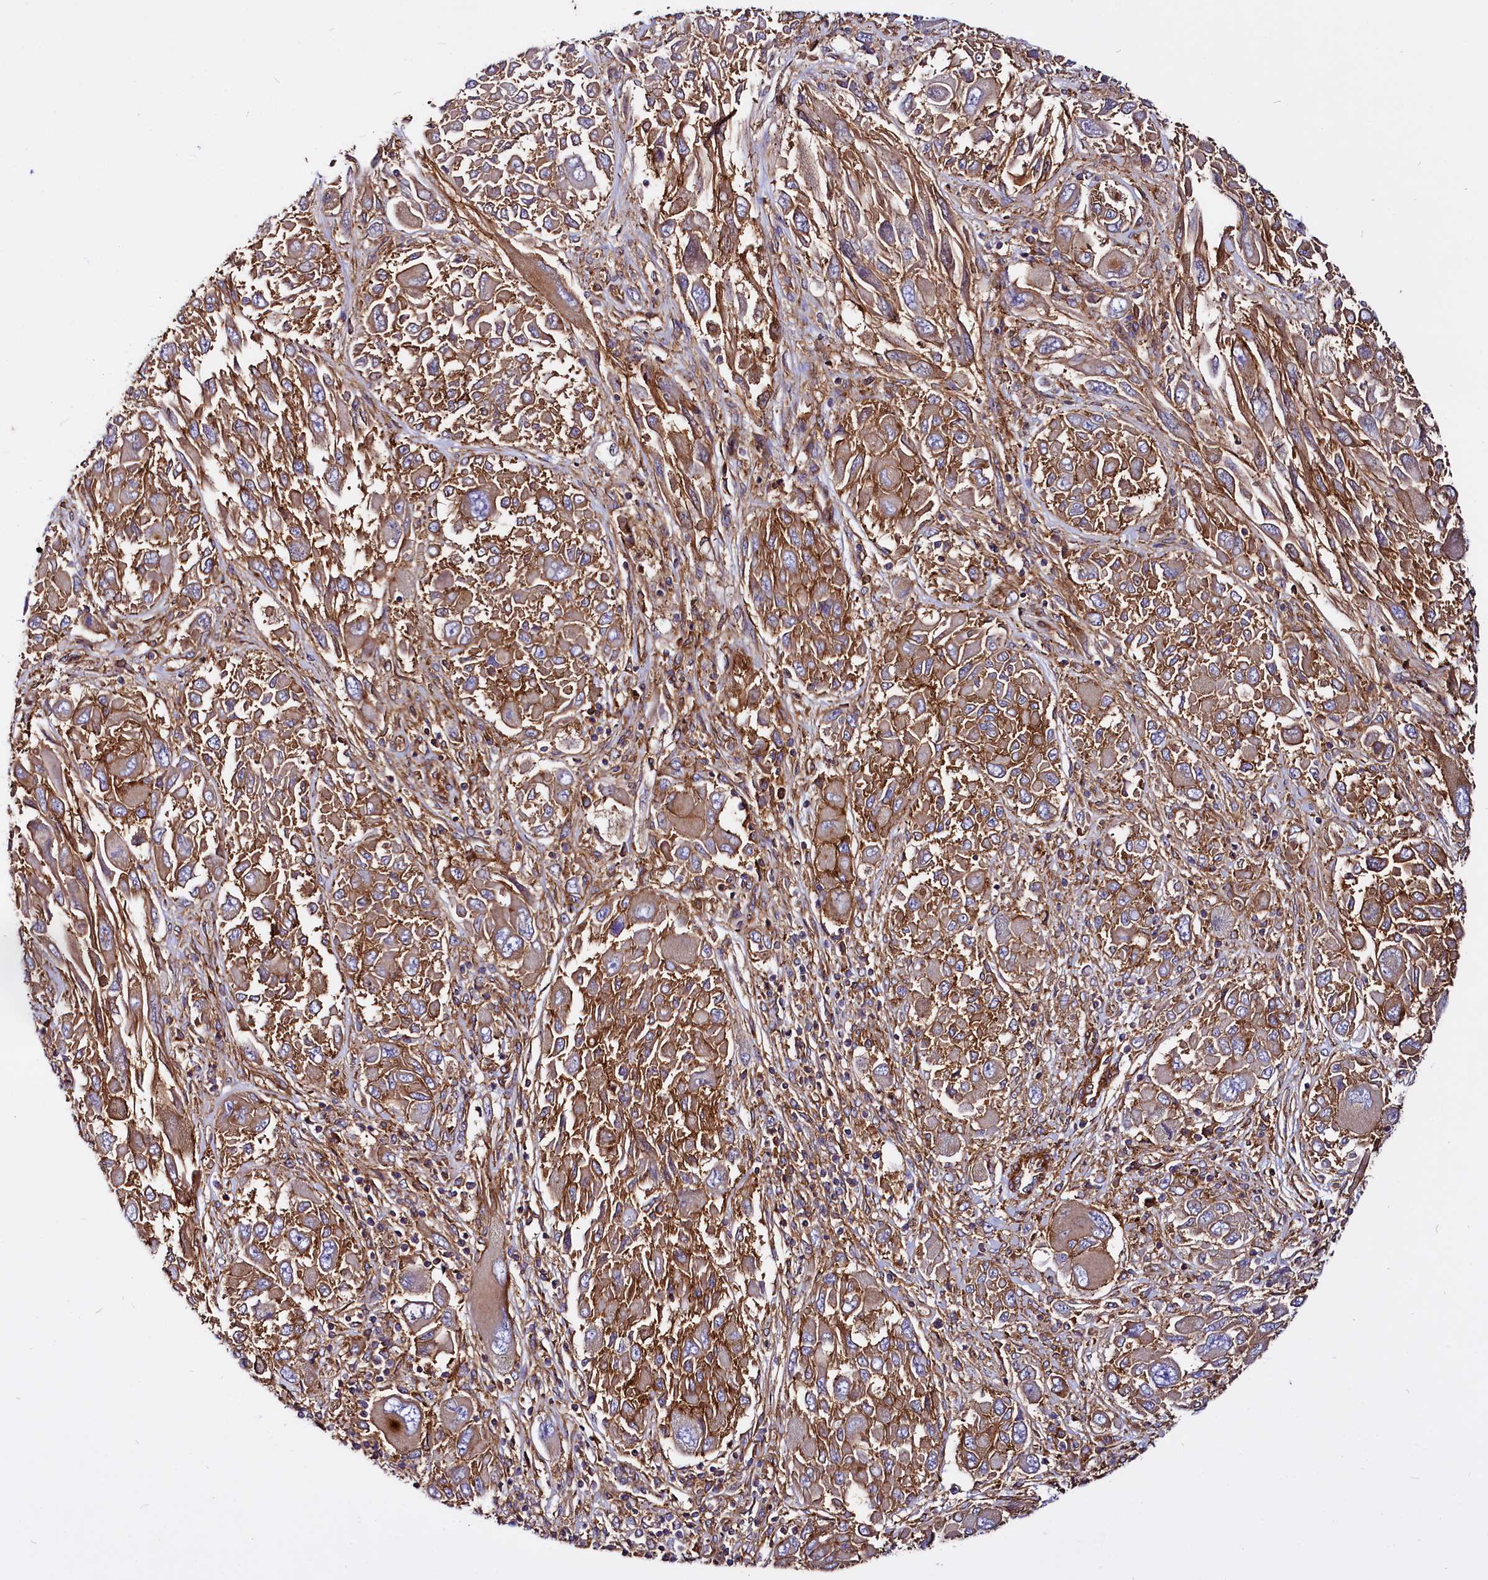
{"staining": {"intensity": "moderate", "quantity": ">75%", "location": "cytoplasmic/membranous"}, "tissue": "melanoma", "cell_type": "Tumor cells", "image_type": "cancer", "snomed": [{"axis": "morphology", "description": "Malignant melanoma, NOS"}, {"axis": "topography", "description": "Skin"}], "caption": "A brown stain shows moderate cytoplasmic/membranous expression of a protein in malignant melanoma tumor cells. The staining was performed using DAB to visualize the protein expression in brown, while the nuclei were stained in blue with hematoxylin (Magnification: 20x).", "gene": "ANO6", "patient": {"sex": "female", "age": 91}}